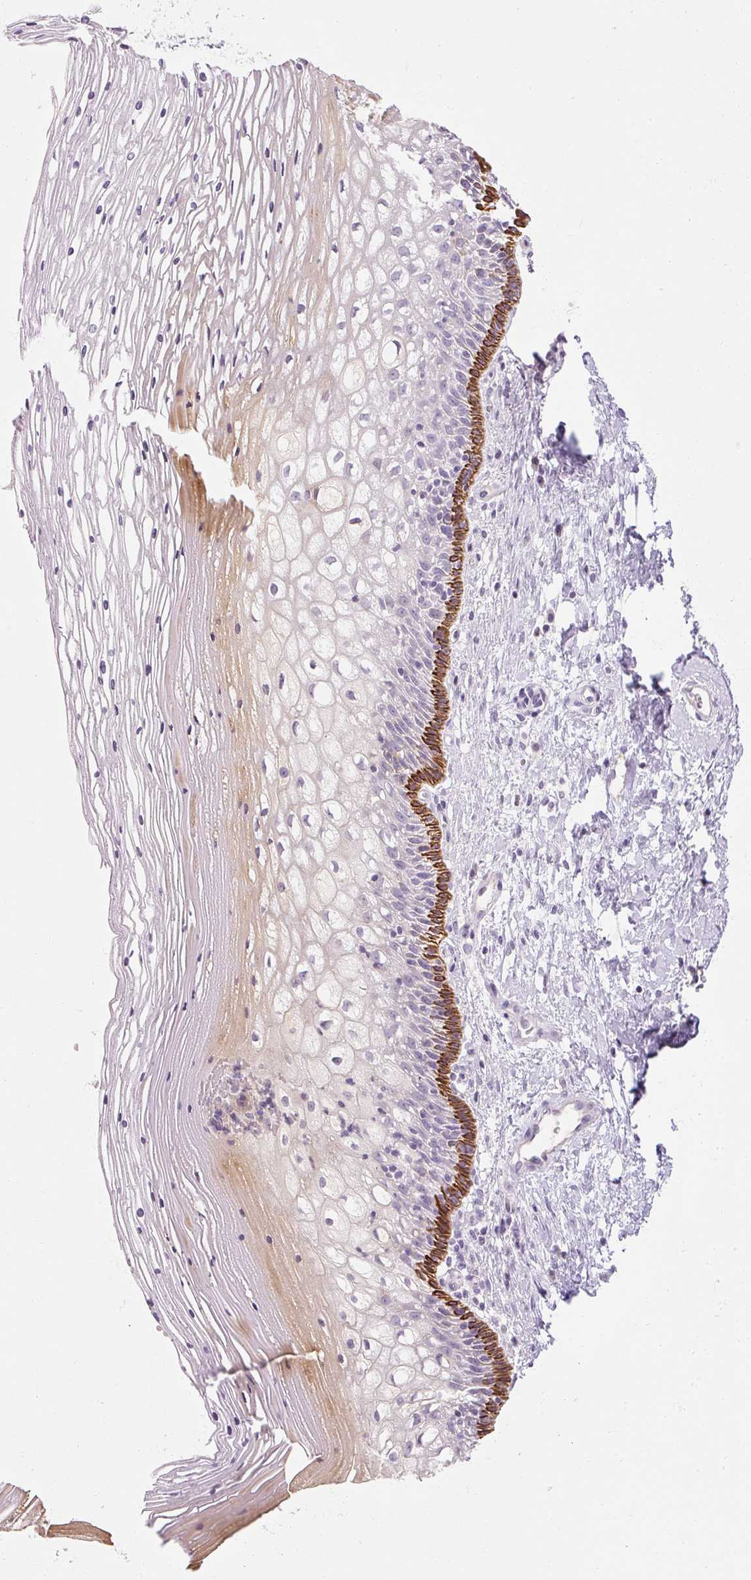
{"staining": {"intensity": "negative", "quantity": "none", "location": "none"}, "tissue": "cervix", "cell_type": "Glandular cells", "image_type": "normal", "snomed": [{"axis": "morphology", "description": "Normal tissue, NOS"}, {"axis": "topography", "description": "Cervix"}], "caption": "Glandular cells show no significant protein expression in benign cervix. (Brightfield microscopy of DAB IHC at high magnification).", "gene": "NFE2L3", "patient": {"sex": "female", "age": 36}}